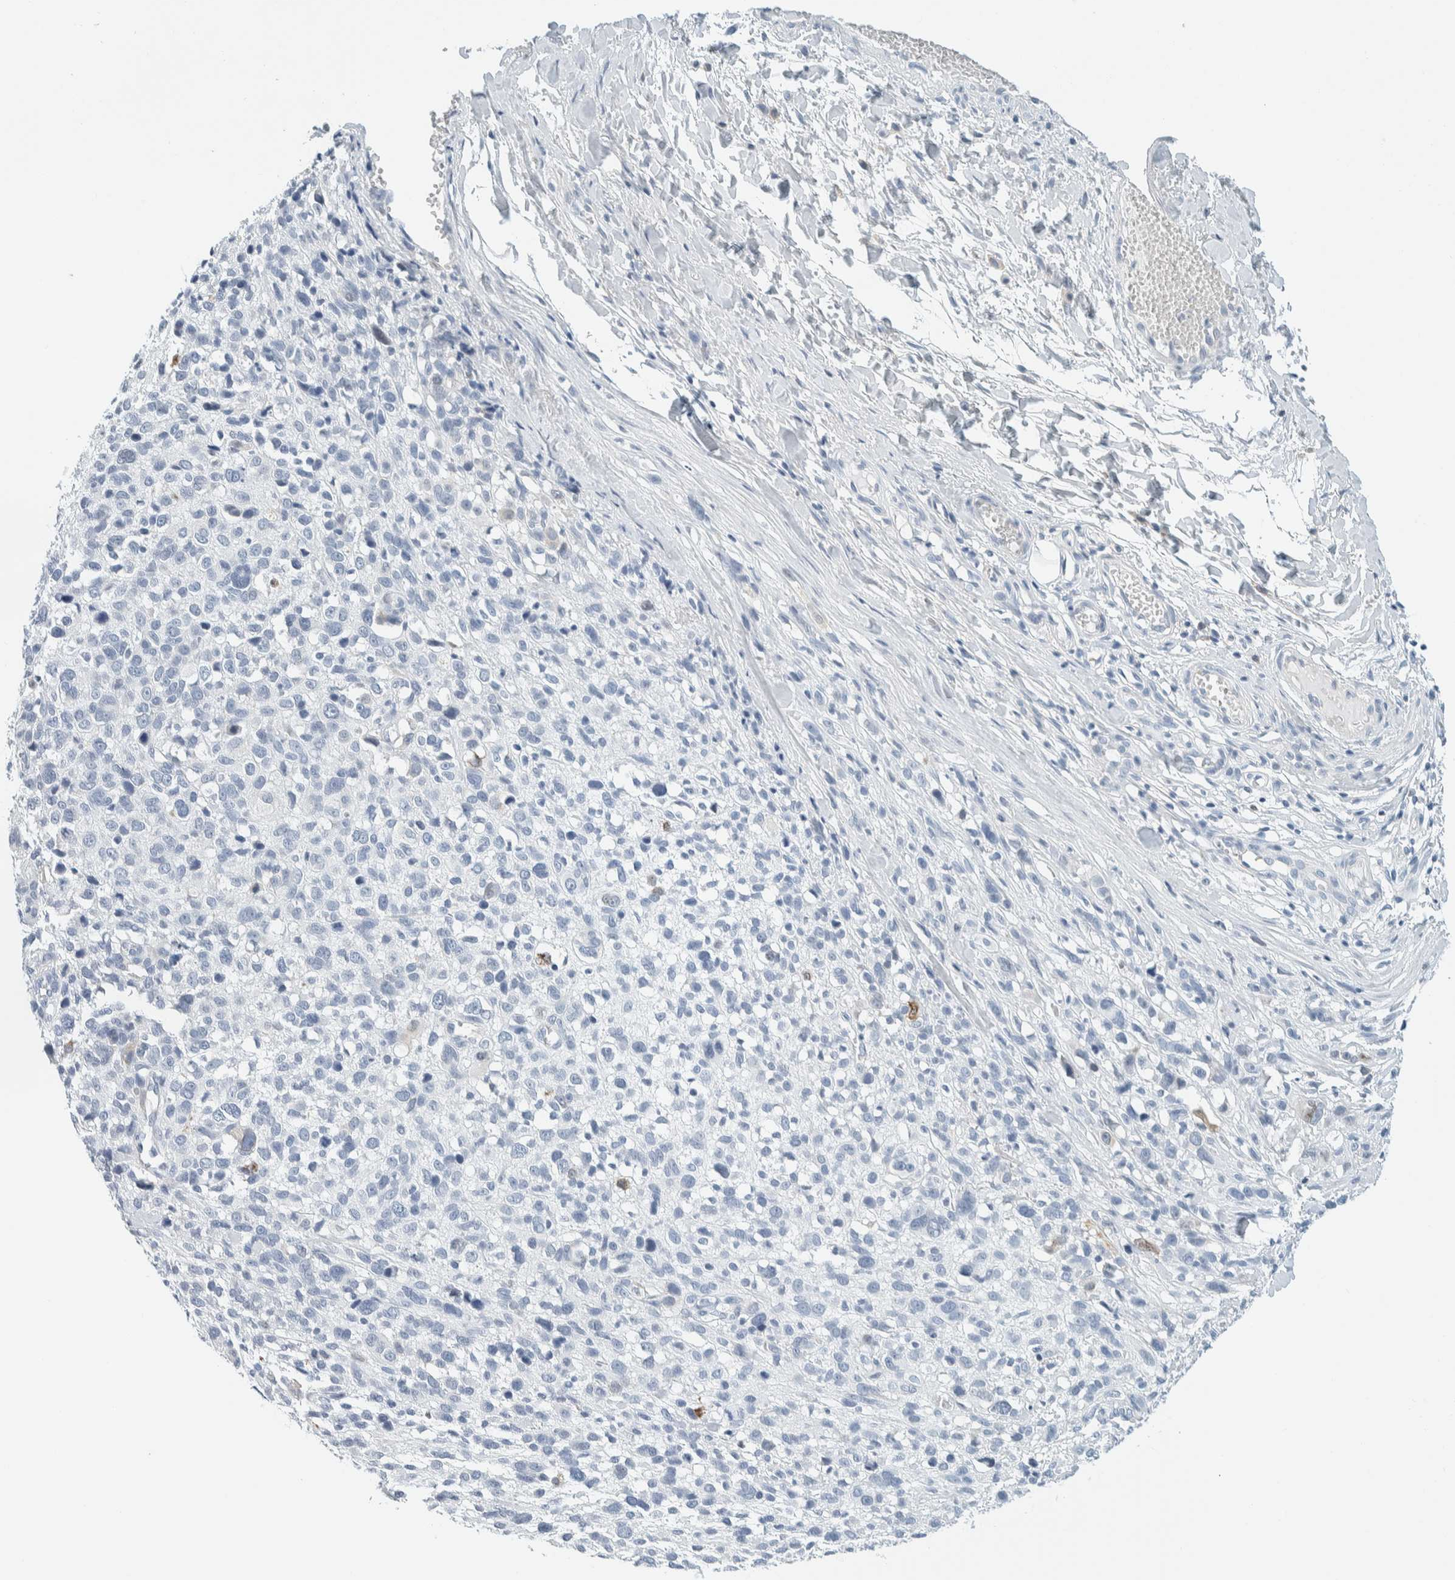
{"staining": {"intensity": "negative", "quantity": "none", "location": "none"}, "tissue": "melanoma", "cell_type": "Tumor cells", "image_type": "cancer", "snomed": [{"axis": "morphology", "description": "Malignant melanoma, NOS"}, {"axis": "topography", "description": "Skin"}], "caption": "Melanoma stained for a protein using immunohistochemistry (IHC) demonstrates no expression tumor cells.", "gene": "ARHGAP27", "patient": {"sex": "female", "age": 55}}